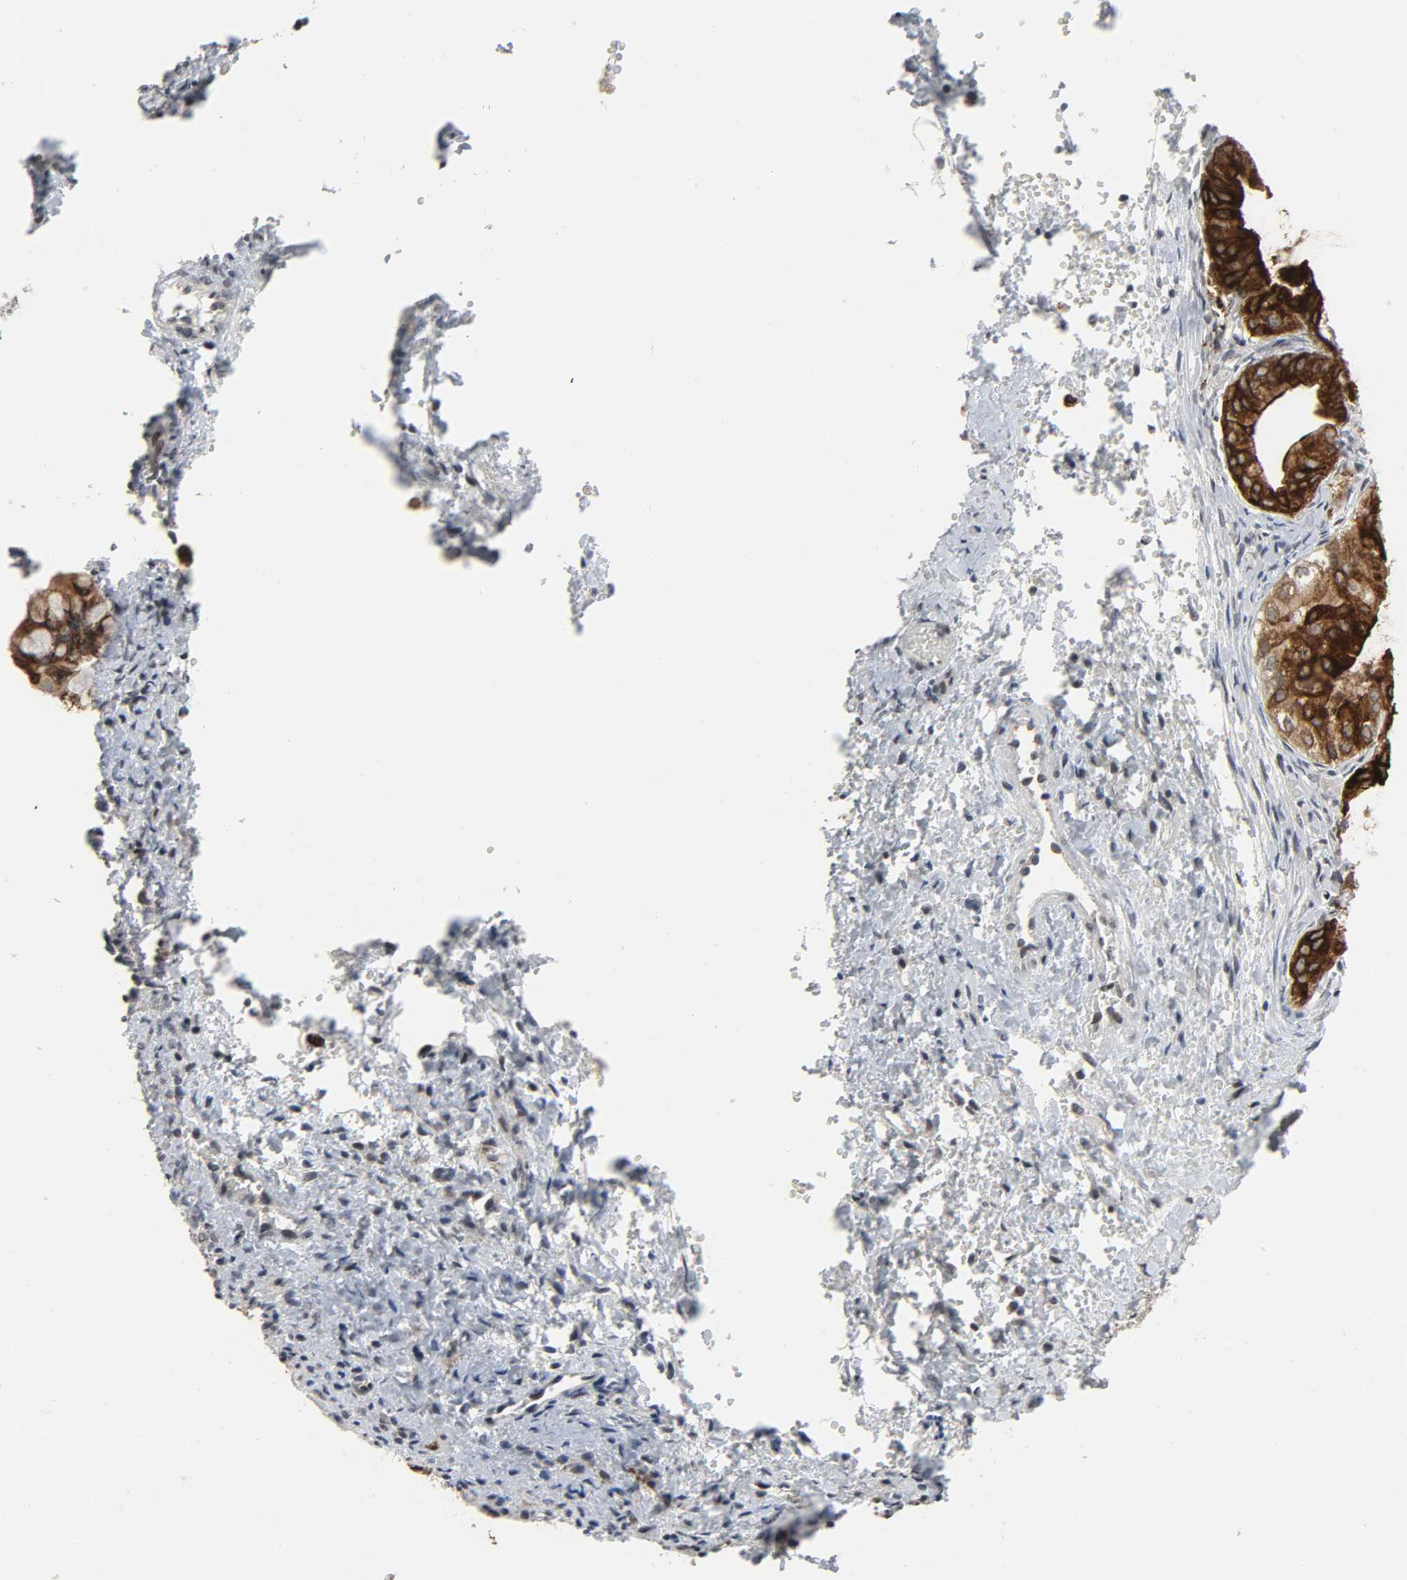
{"staining": {"intensity": "strong", "quantity": ">75%", "location": "cytoplasmic/membranous"}, "tissue": "ovarian cancer", "cell_type": "Tumor cells", "image_type": "cancer", "snomed": [{"axis": "morphology", "description": "Cystadenocarcinoma, mucinous, NOS"}, {"axis": "topography", "description": "Ovary"}], "caption": "Immunohistochemical staining of human mucinous cystadenocarcinoma (ovarian) exhibits high levels of strong cytoplasmic/membranous protein expression in about >75% of tumor cells.", "gene": "MUC1", "patient": {"sex": "female", "age": 36}}